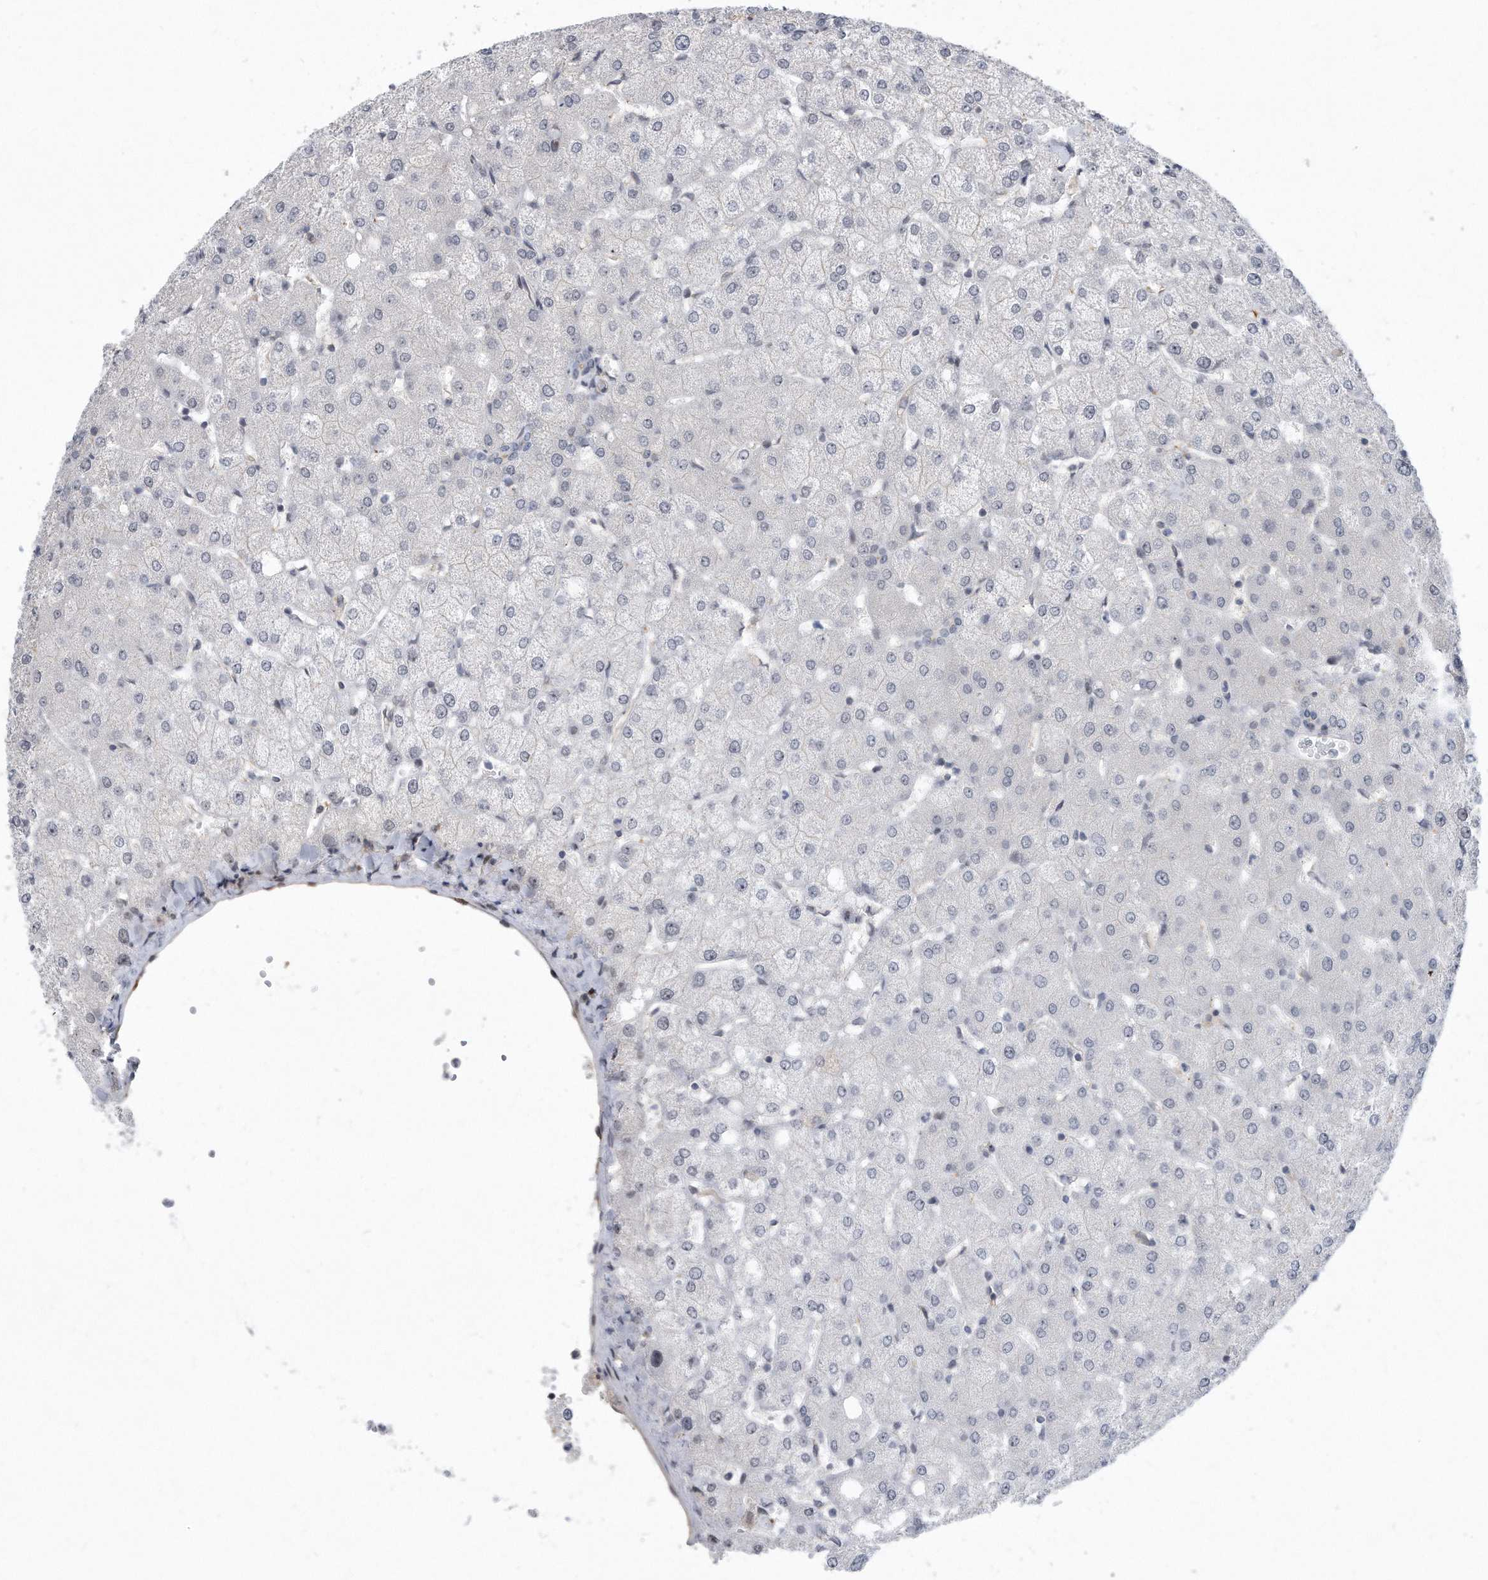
{"staining": {"intensity": "negative", "quantity": "none", "location": "none"}, "tissue": "liver", "cell_type": "Cholangiocytes", "image_type": "normal", "snomed": [{"axis": "morphology", "description": "Normal tissue, NOS"}, {"axis": "topography", "description": "Liver"}], "caption": "A photomicrograph of liver stained for a protein exhibits no brown staining in cholangiocytes. (DAB immunohistochemistry visualized using brightfield microscopy, high magnification).", "gene": "PGBD2", "patient": {"sex": "female", "age": 54}}